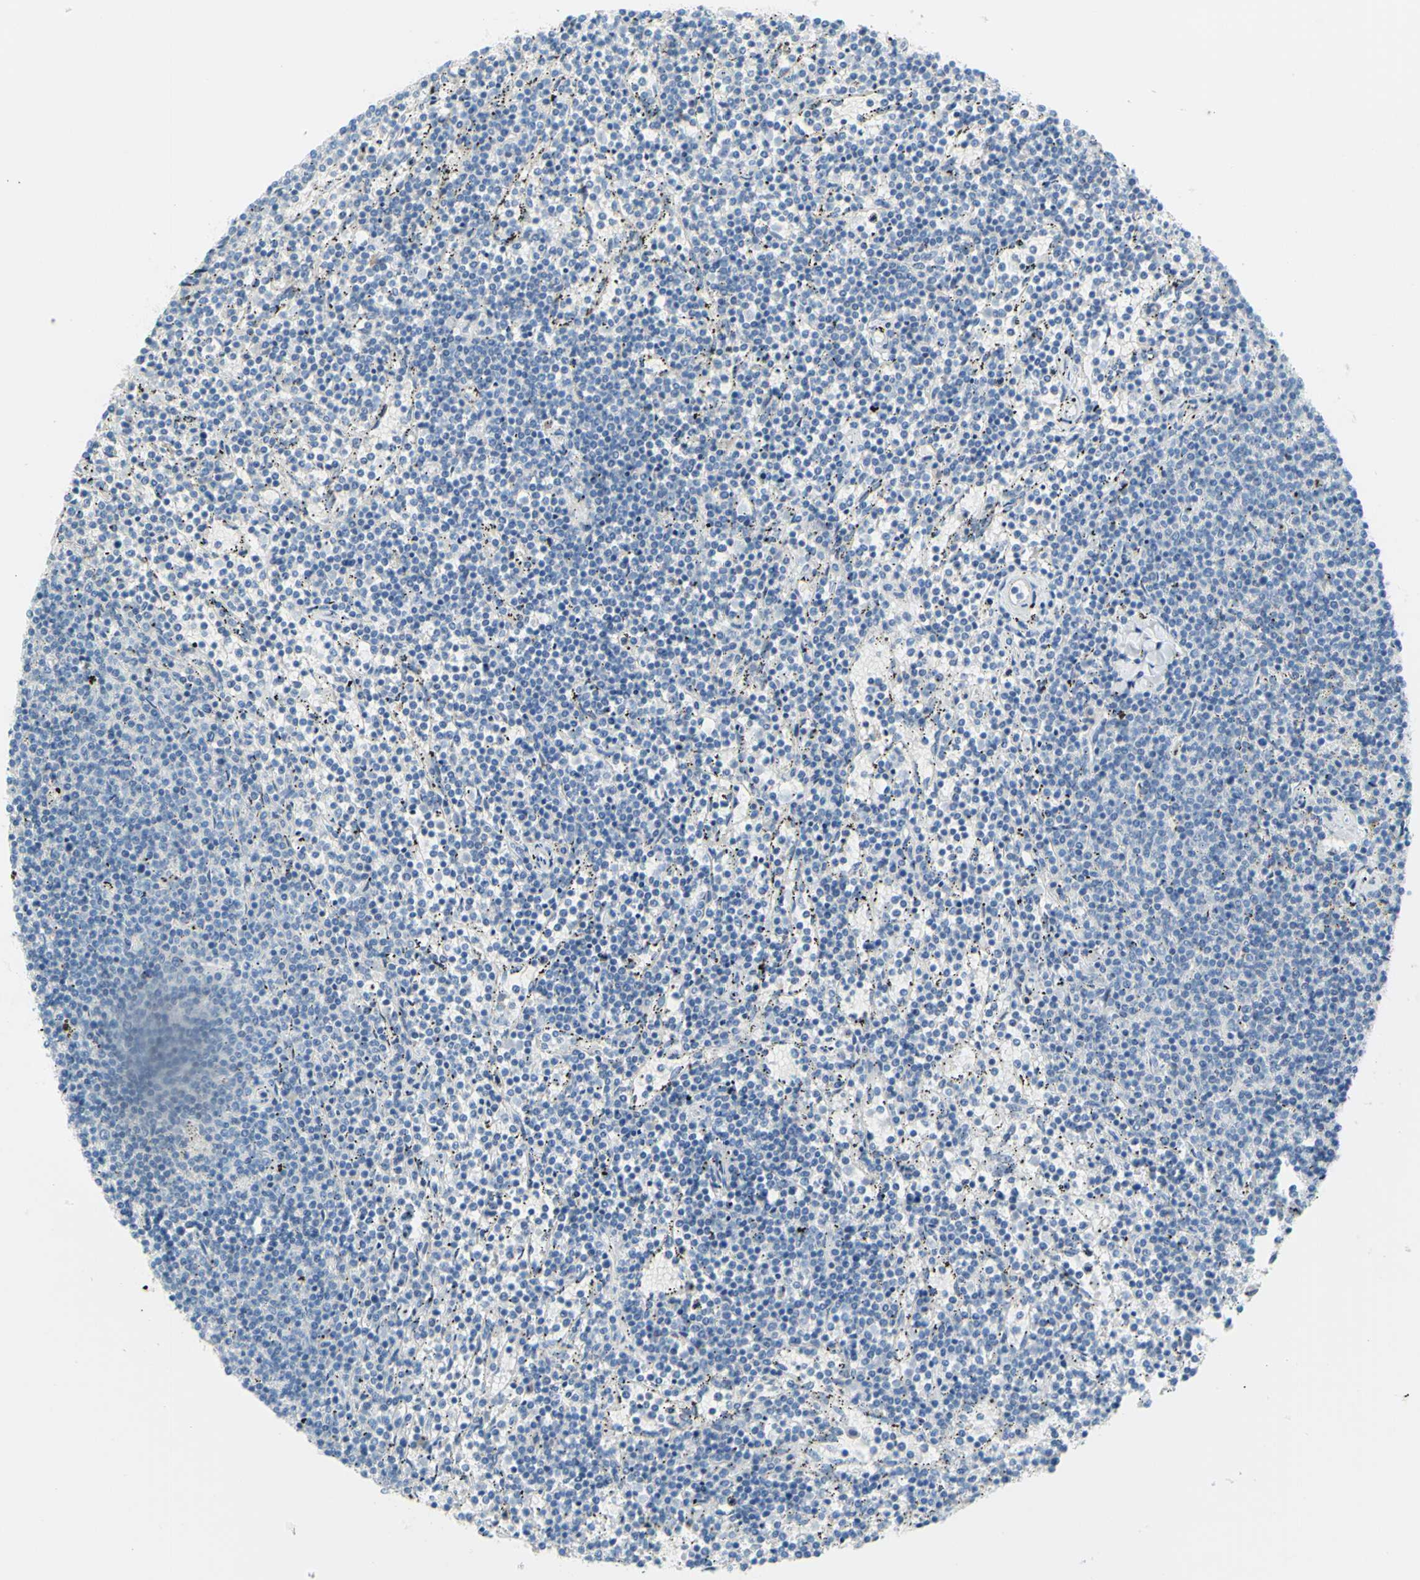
{"staining": {"intensity": "negative", "quantity": "none", "location": "none"}, "tissue": "lymphoma", "cell_type": "Tumor cells", "image_type": "cancer", "snomed": [{"axis": "morphology", "description": "Malignant lymphoma, non-Hodgkin's type, Low grade"}, {"axis": "topography", "description": "Spleen"}], "caption": "DAB immunohistochemical staining of lymphoma shows no significant staining in tumor cells. (IHC, brightfield microscopy, high magnification).", "gene": "DCT", "patient": {"sex": "female", "age": 50}}